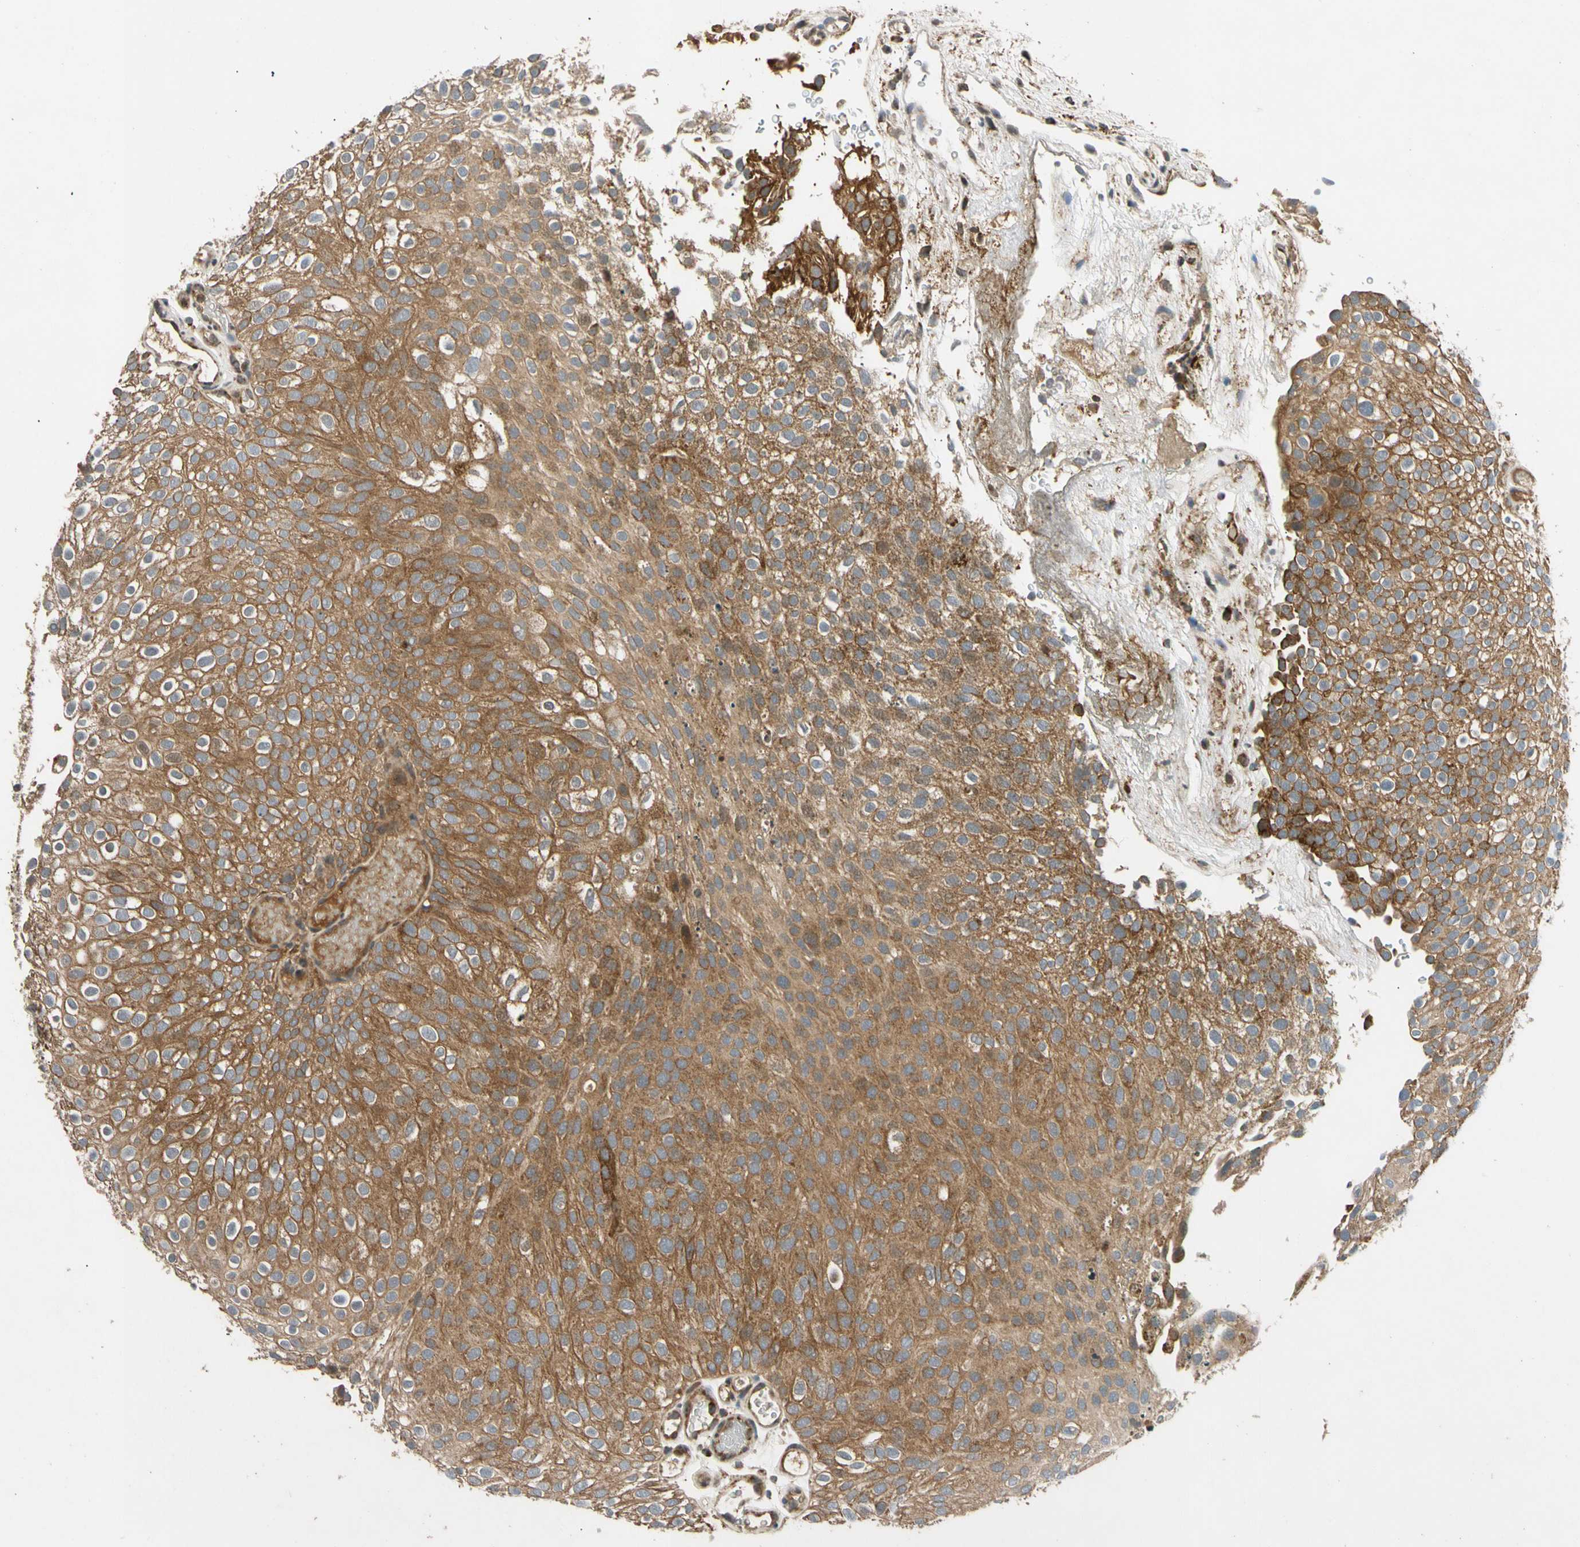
{"staining": {"intensity": "strong", "quantity": ">75%", "location": "cytoplasmic/membranous"}, "tissue": "urothelial cancer", "cell_type": "Tumor cells", "image_type": "cancer", "snomed": [{"axis": "morphology", "description": "Urothelial carcinoma, Low grade"}, {"axis": "topography", "description": "Urinary bladder"}], "caption": "Immunohistochemical staining of urothelial cancer shows strong cytoplasmic/membranous protein expression in about >75% of tumor cells. Using DAB (3,3'-diaminobenzidine) (brown) and hematoxylin (blue) stains, captured at high magnification using brightfield microscopy.", "gene": "MRPS22", "patient": {"sex": "male", "age": 78}}